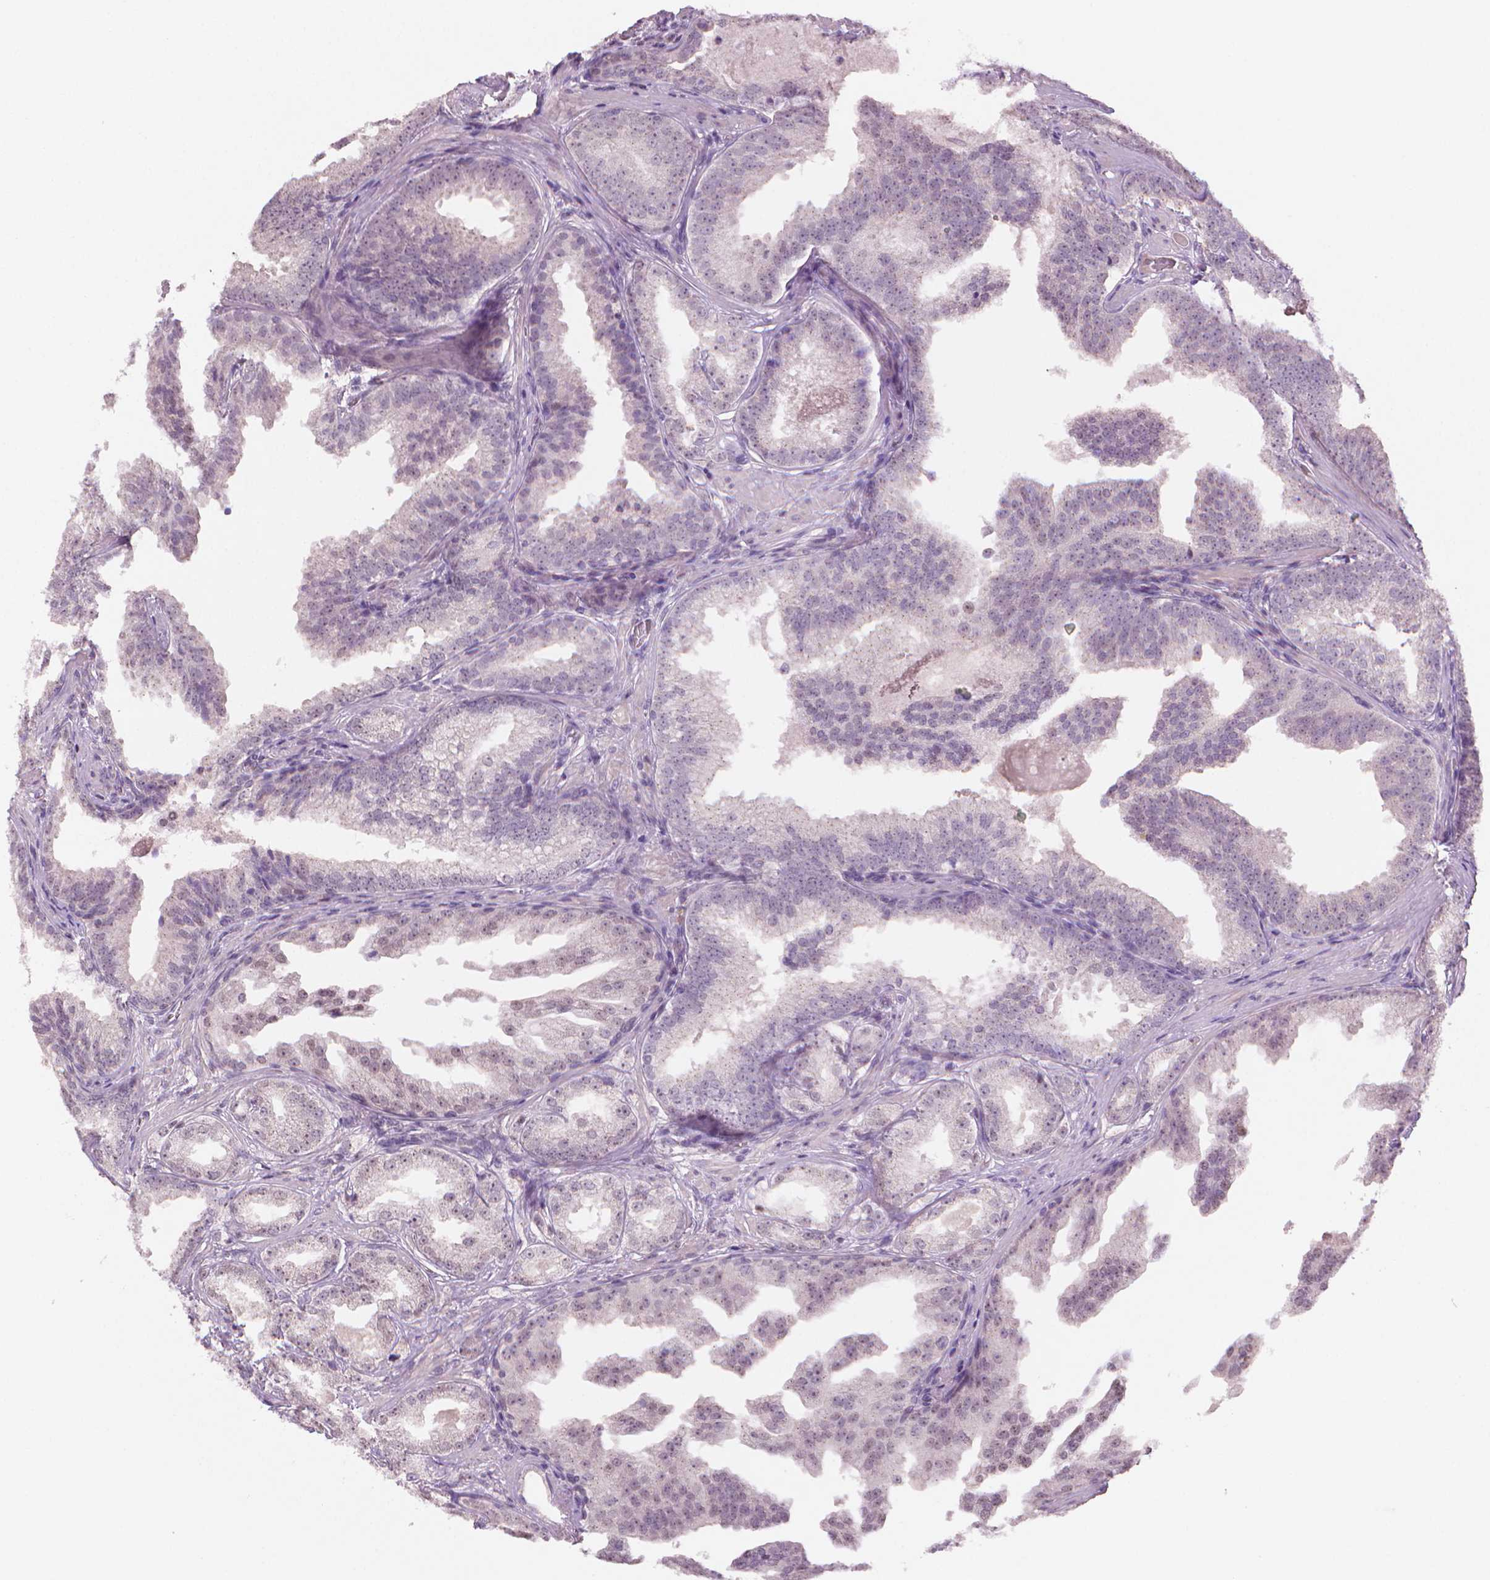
{"staining": {"intensity": "negative", "quantity": "none", "location": "none"}, "tissue": "prostate cancer", "cell_type": "Tumor cells", "image_type": "cancer", "snomed": [{"axis": "morphology", "description": "Adenocarcinoma, Low grade"}, {"axis": "topography", "description": "Prostate"}], "caption": "Protein analysis of prostate cancer (low-grade adenocarcinoma) exhibits no significant staining in tumor cells.", "gene": "NCAN", "patient": {"sex": "male", "age": 65}}